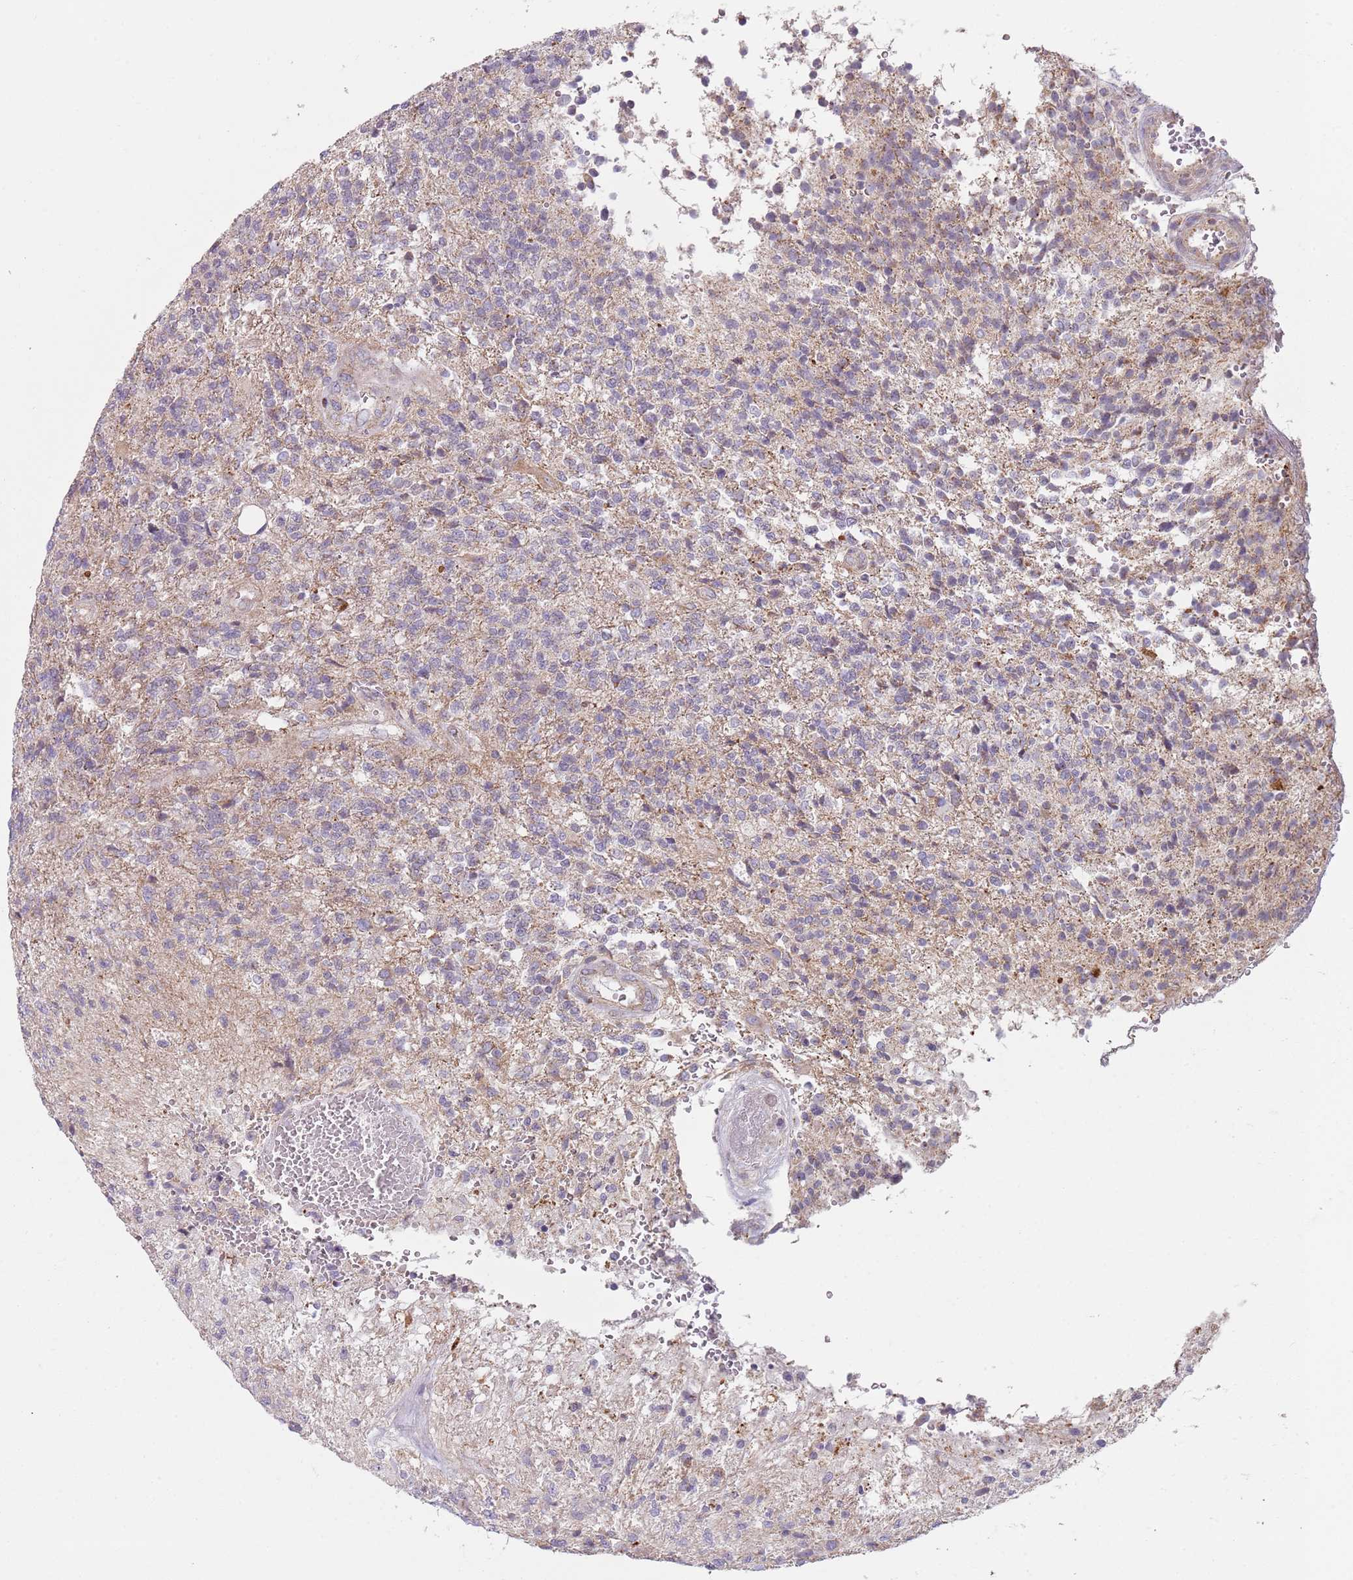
{"staining": {"intensity": "negative", "quantity": "none", "location": "none"}, "tissue": "glioma", "cell_type": "Tumor cells", "image_type": "cancer", "snomed": [{"axis": "morphology", "description": "Glioma, malignant, High grade"}, {"axis": "topography", "description": "Brain"}], "caption": "The histopathology image demonstrates no staining of tumor cells in glioma.", "gene": "GAS8", "patient": {"sex": "male", "age": 56}}